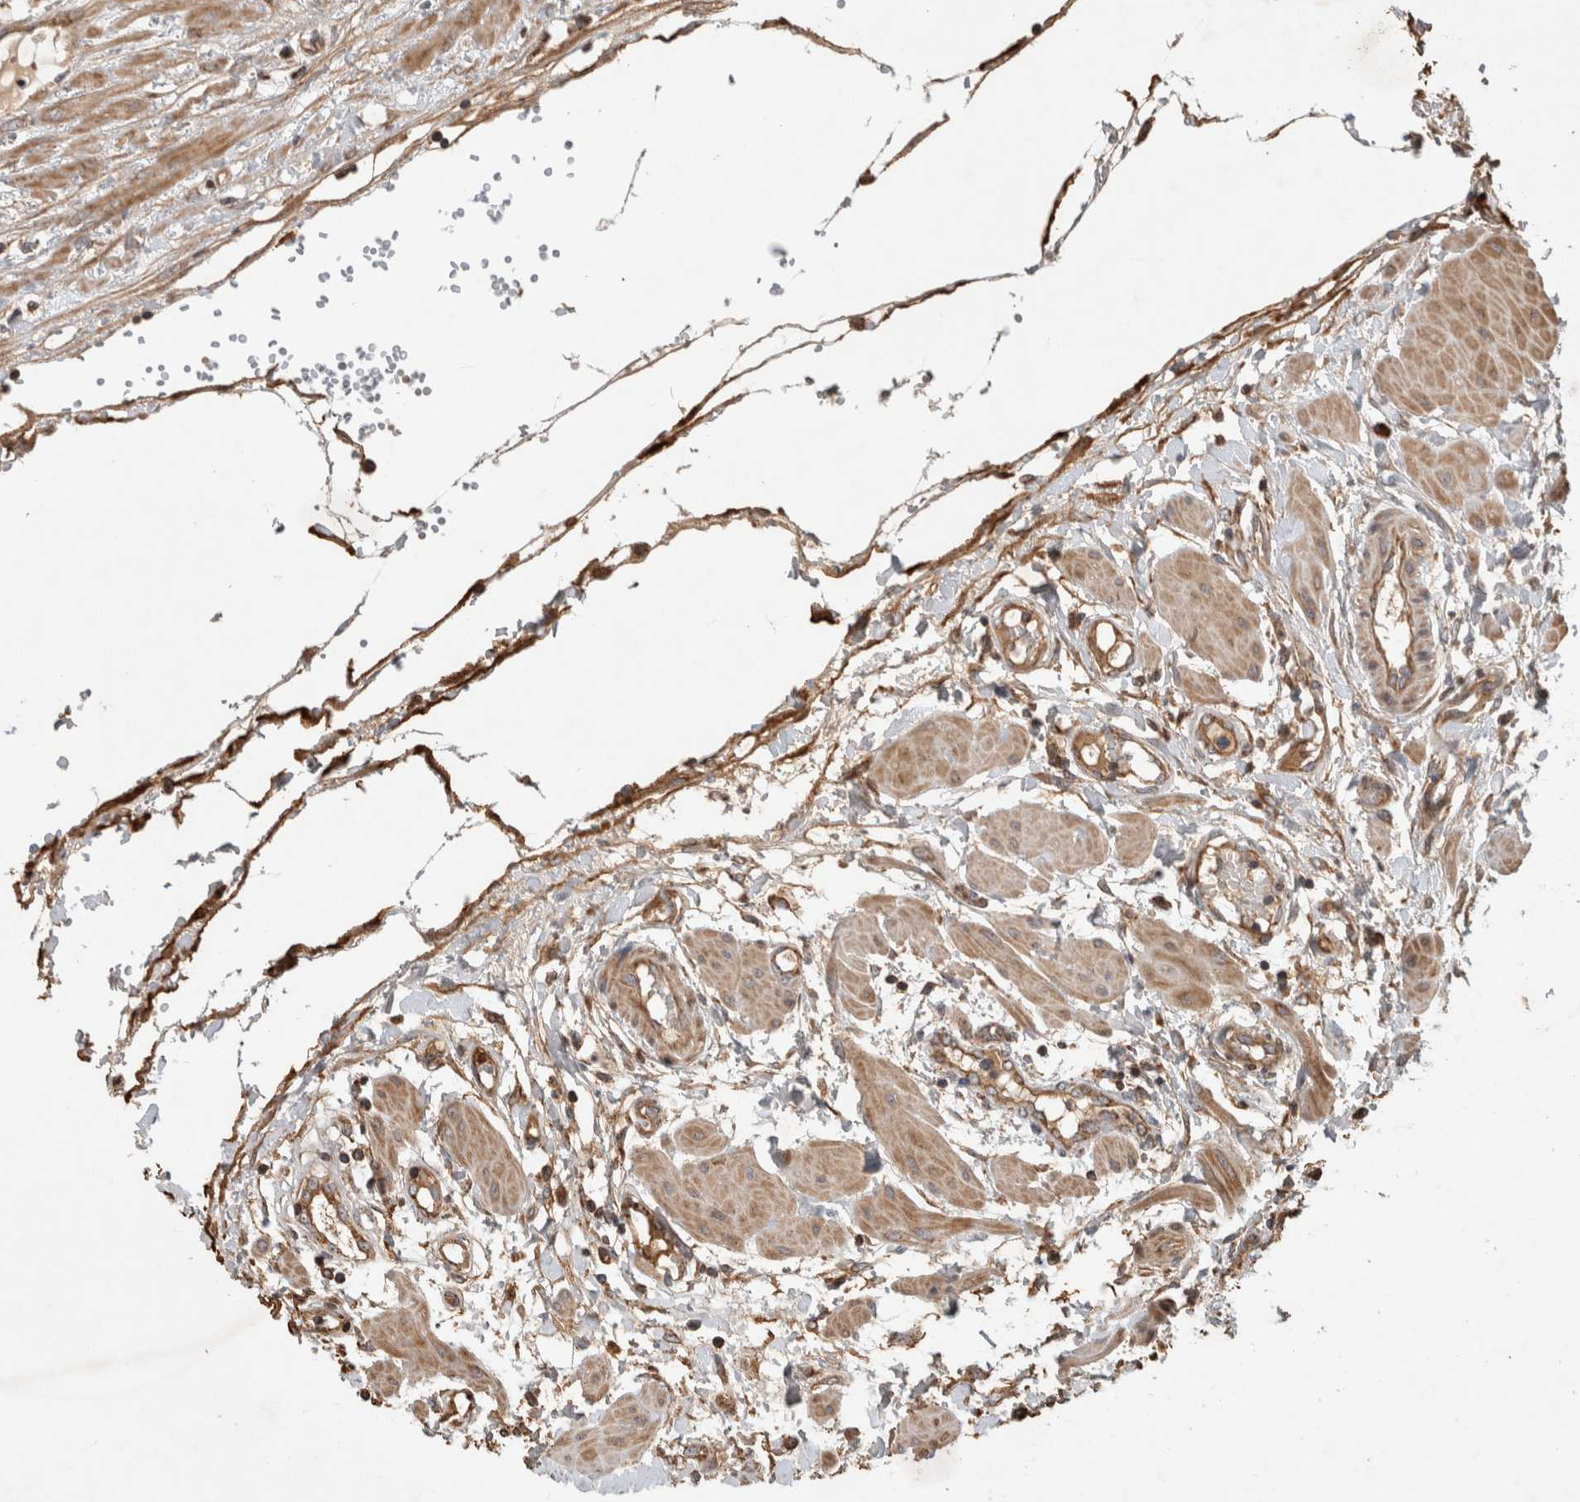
{"staining": {"intensity": "moderate", "quantity": ">75%", "location": "cytoplasmic/membranous"}, "tissue": "fallopian tube", "cell_type": "Glandular cells", "image_type": "normal", "snomed": [{"axis": "morphology", "description": "Normal tissue, NOS"}, {"axis": "topography", "description": "Fallopian tube"}, {"axis": "topography", "description": "Placenta"}], "caption": "An immunohistochemistry image of unremarkable tissue is shown. Protein staining in brown labels moderate cytoplasmic/membranous positivity in fallopian tube within glandular cells.", "gene": "SERAC1", "patient": {"sex": "female", "age": 32}}